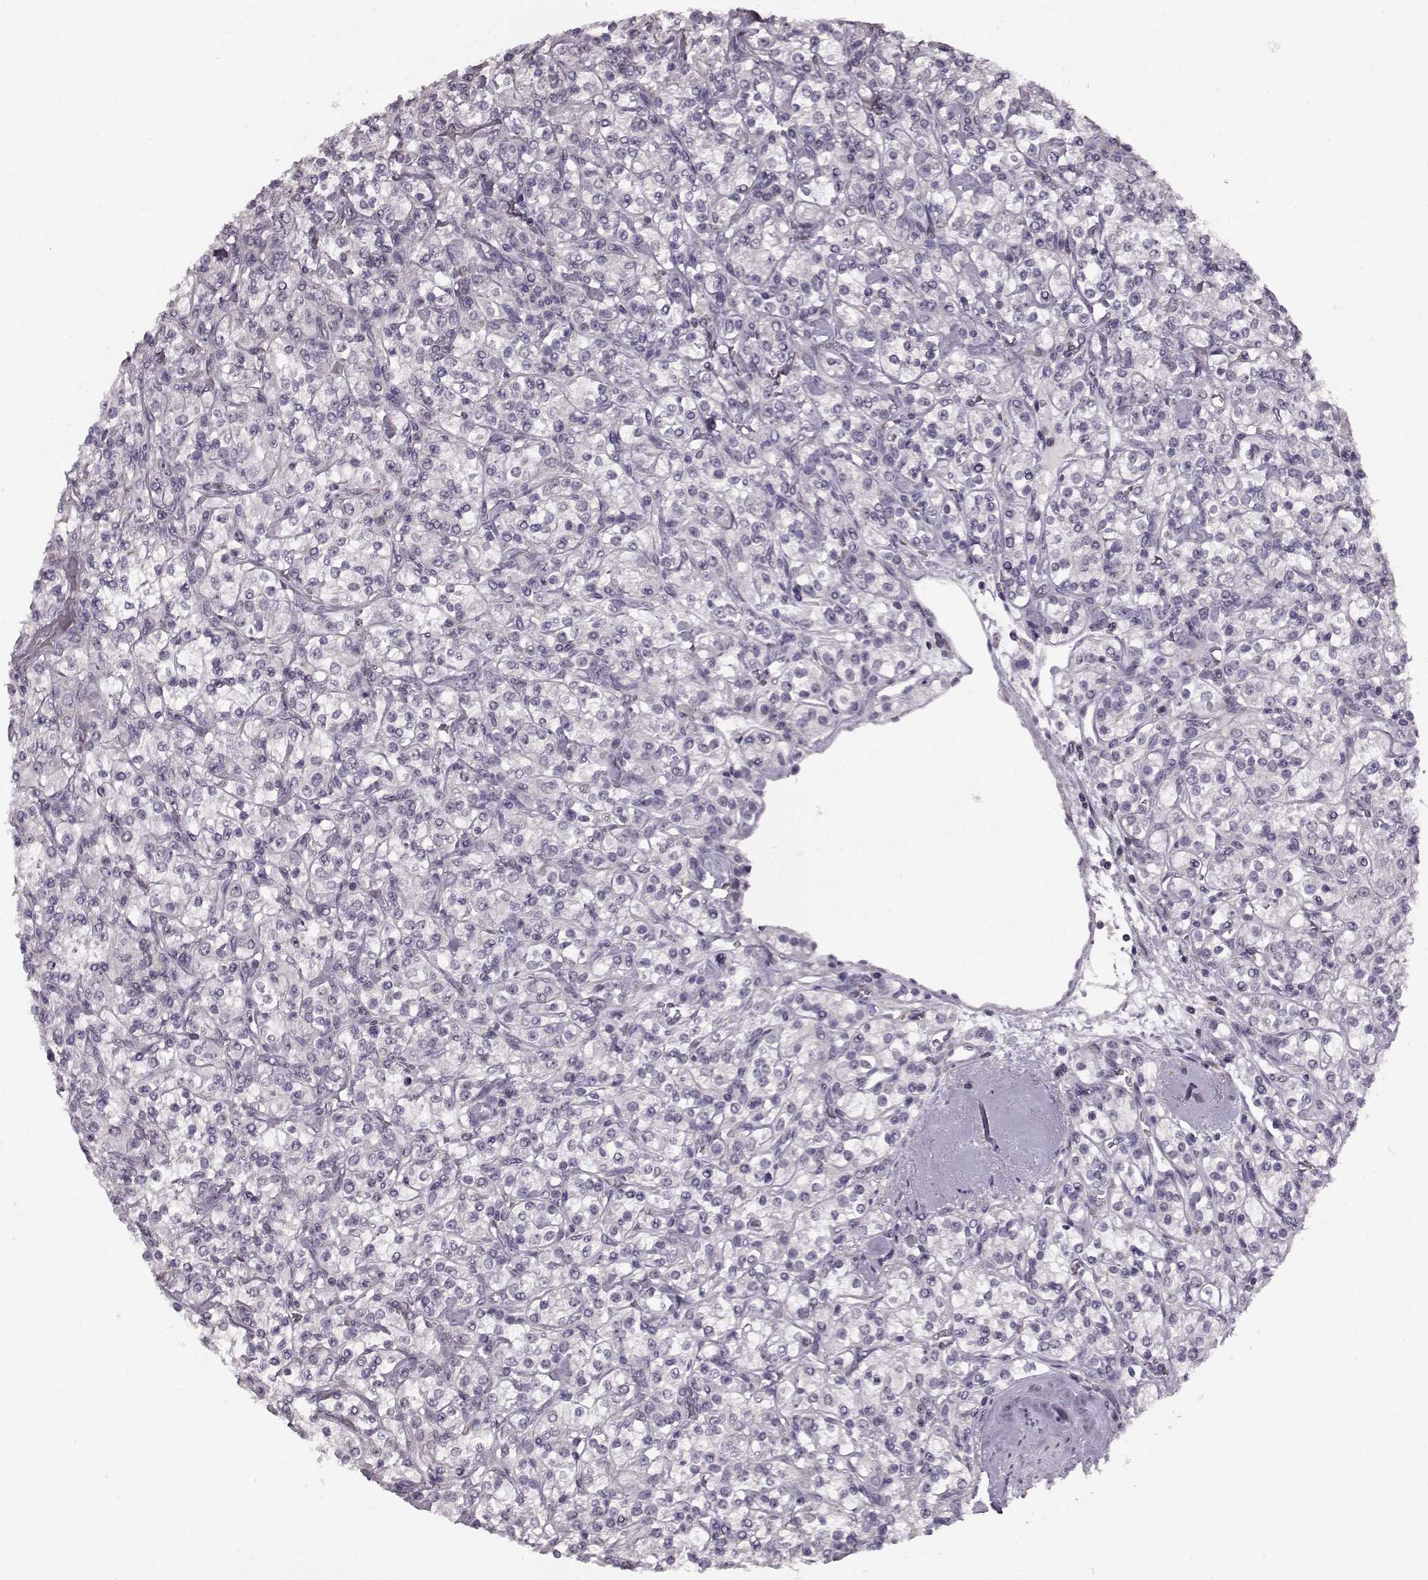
{"staining": {"intensity": "negative", "quantity": "none", "location": "none"}, "tissue": "renal cancer", "cell_type": "Tumor cells", "image_type": "cancer", "snomed": [{"axis": "morphology", "description": "Adenocarcinoma, NOS"}, {"axis": "topography", "description": "Kidney"}], "caption": "Renal adenocarcinoma was stained to show a protein in brown. There is no significant expression in tumor cells.", "gene": "RP1L1", "patient": {"sex": "male", "age": 77}}